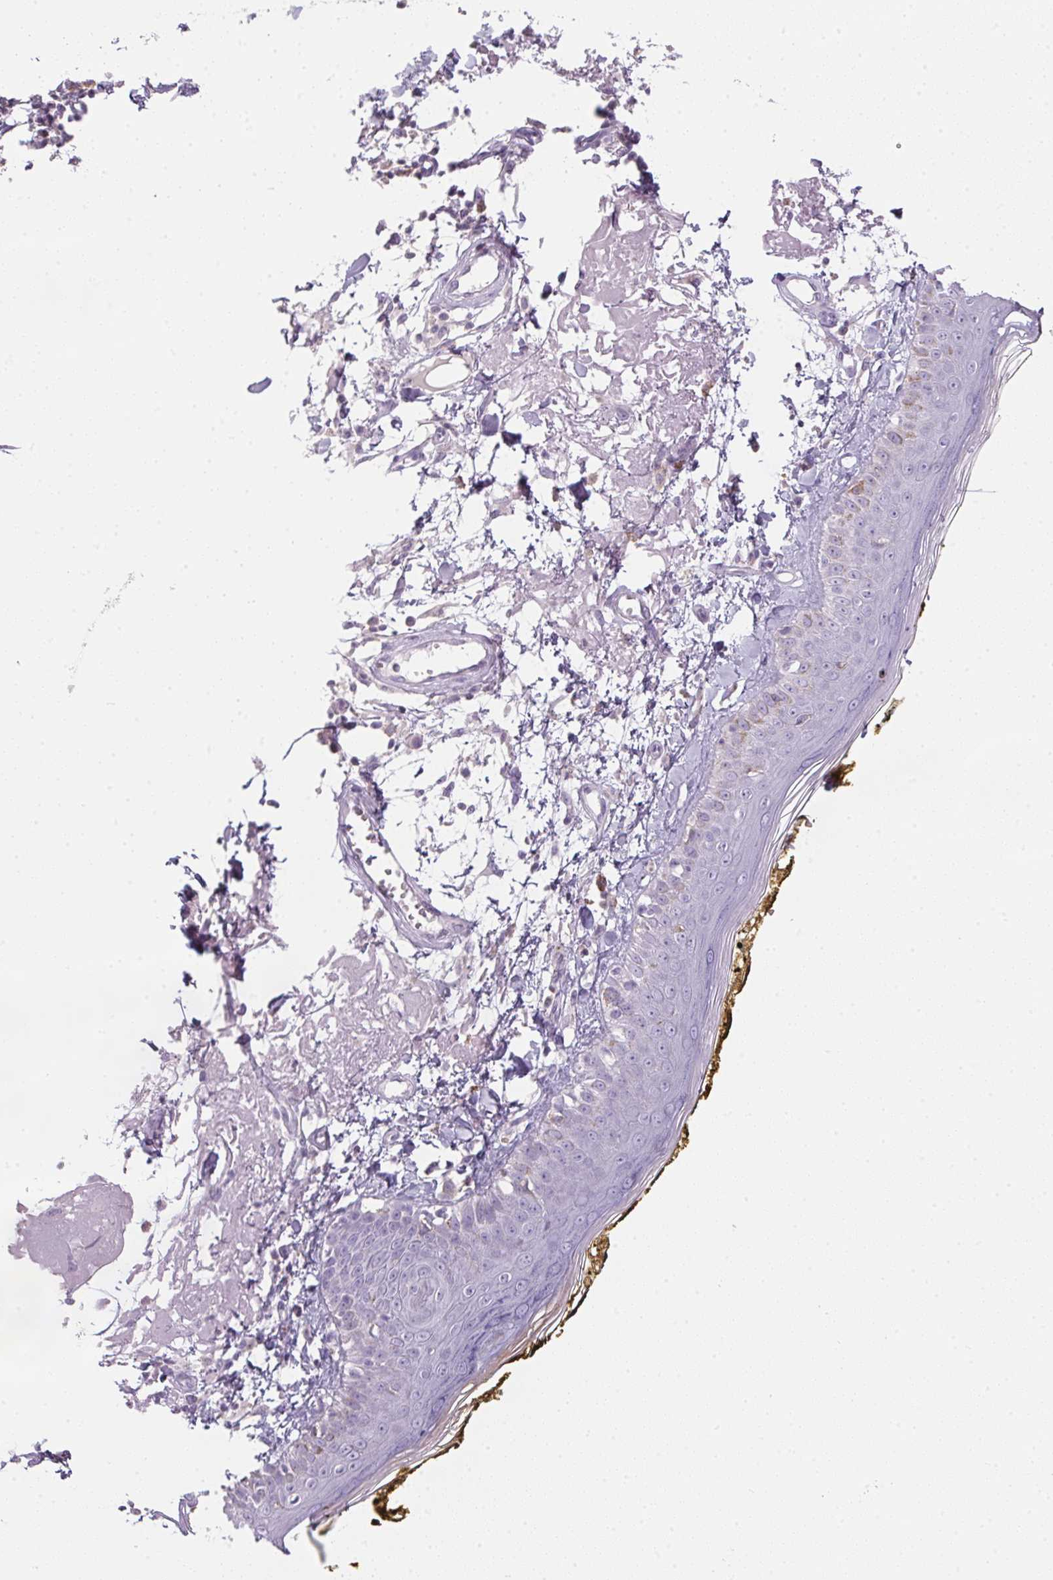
{"staining": {"intensity": "negative", "quantity": "none", "location": "none"}, "tissue": "skin", "cell_type": "Fibroblasts", "image_type": "normal", "snomed": [{"axis": "morphology", "description": "Normal tissue, NOS"}, {"axis": "topography", "description": "Skin"}], "caption": "This is a image of IHC staining of unremarkable skin, which shows no staining in fibroblasts.", "gene": "ECPAS", "patient": {"sex": "male", "age": 76}}